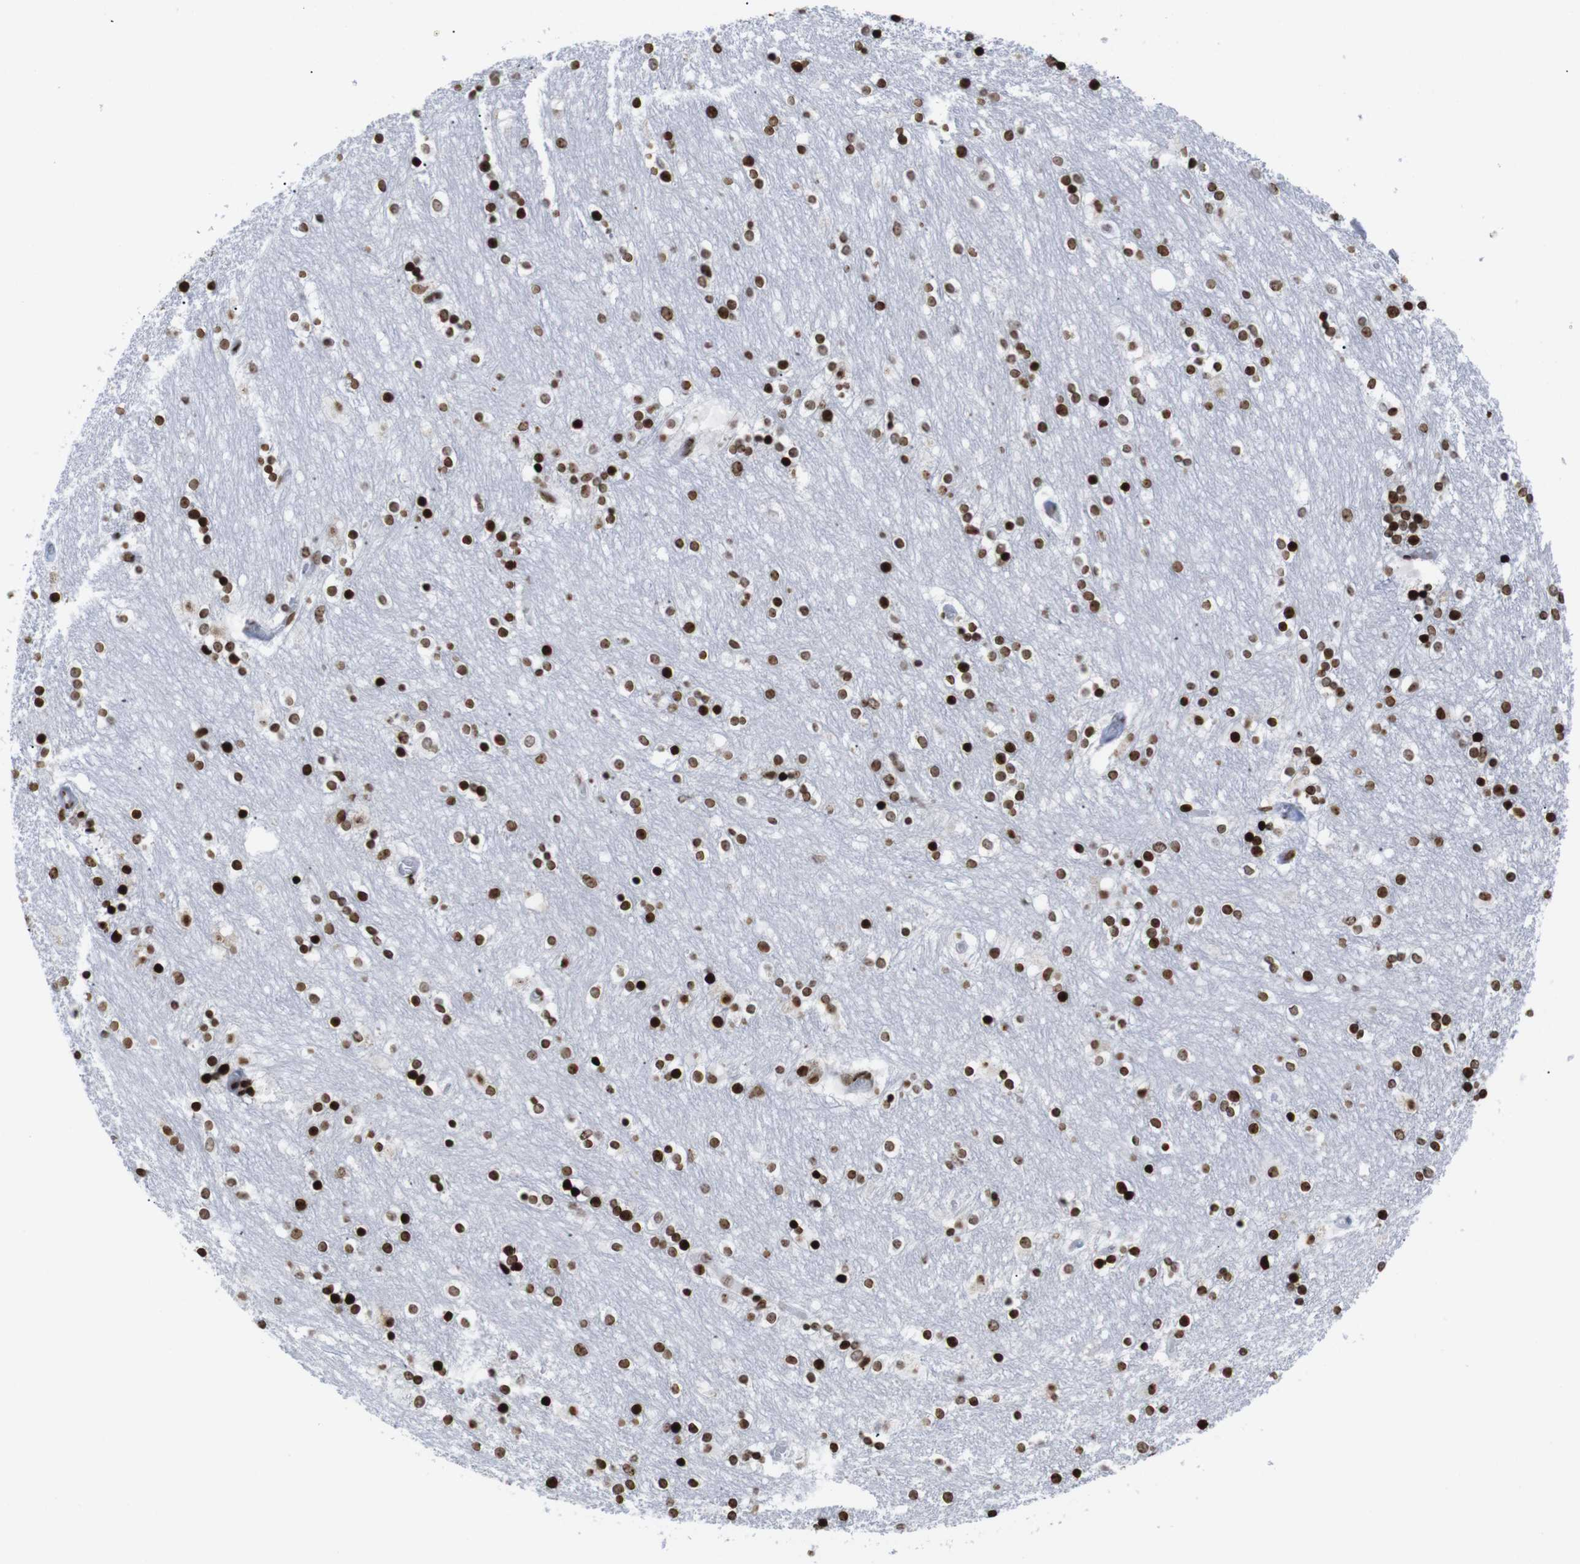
{"staining": {"intensity": "strong", "quantity": ">75%", "location": "nuclear"}, "tissue": "caudate", "cell_type": "Glial cells", "image_type": "normal", "snomed": [{"axis": "morphology", "description": "Normal tissue, NOS"}, {"axis": "topography", "description": "Lateral ventricle wall"}], "caption": "A histopathology image showing strong nuclear expression in approximately >75% of glial cells in benign caudate, as visualized by brown immunohistochemical staining.", "gene": "H1", "patient": {"sex": "female", "age": 54}}